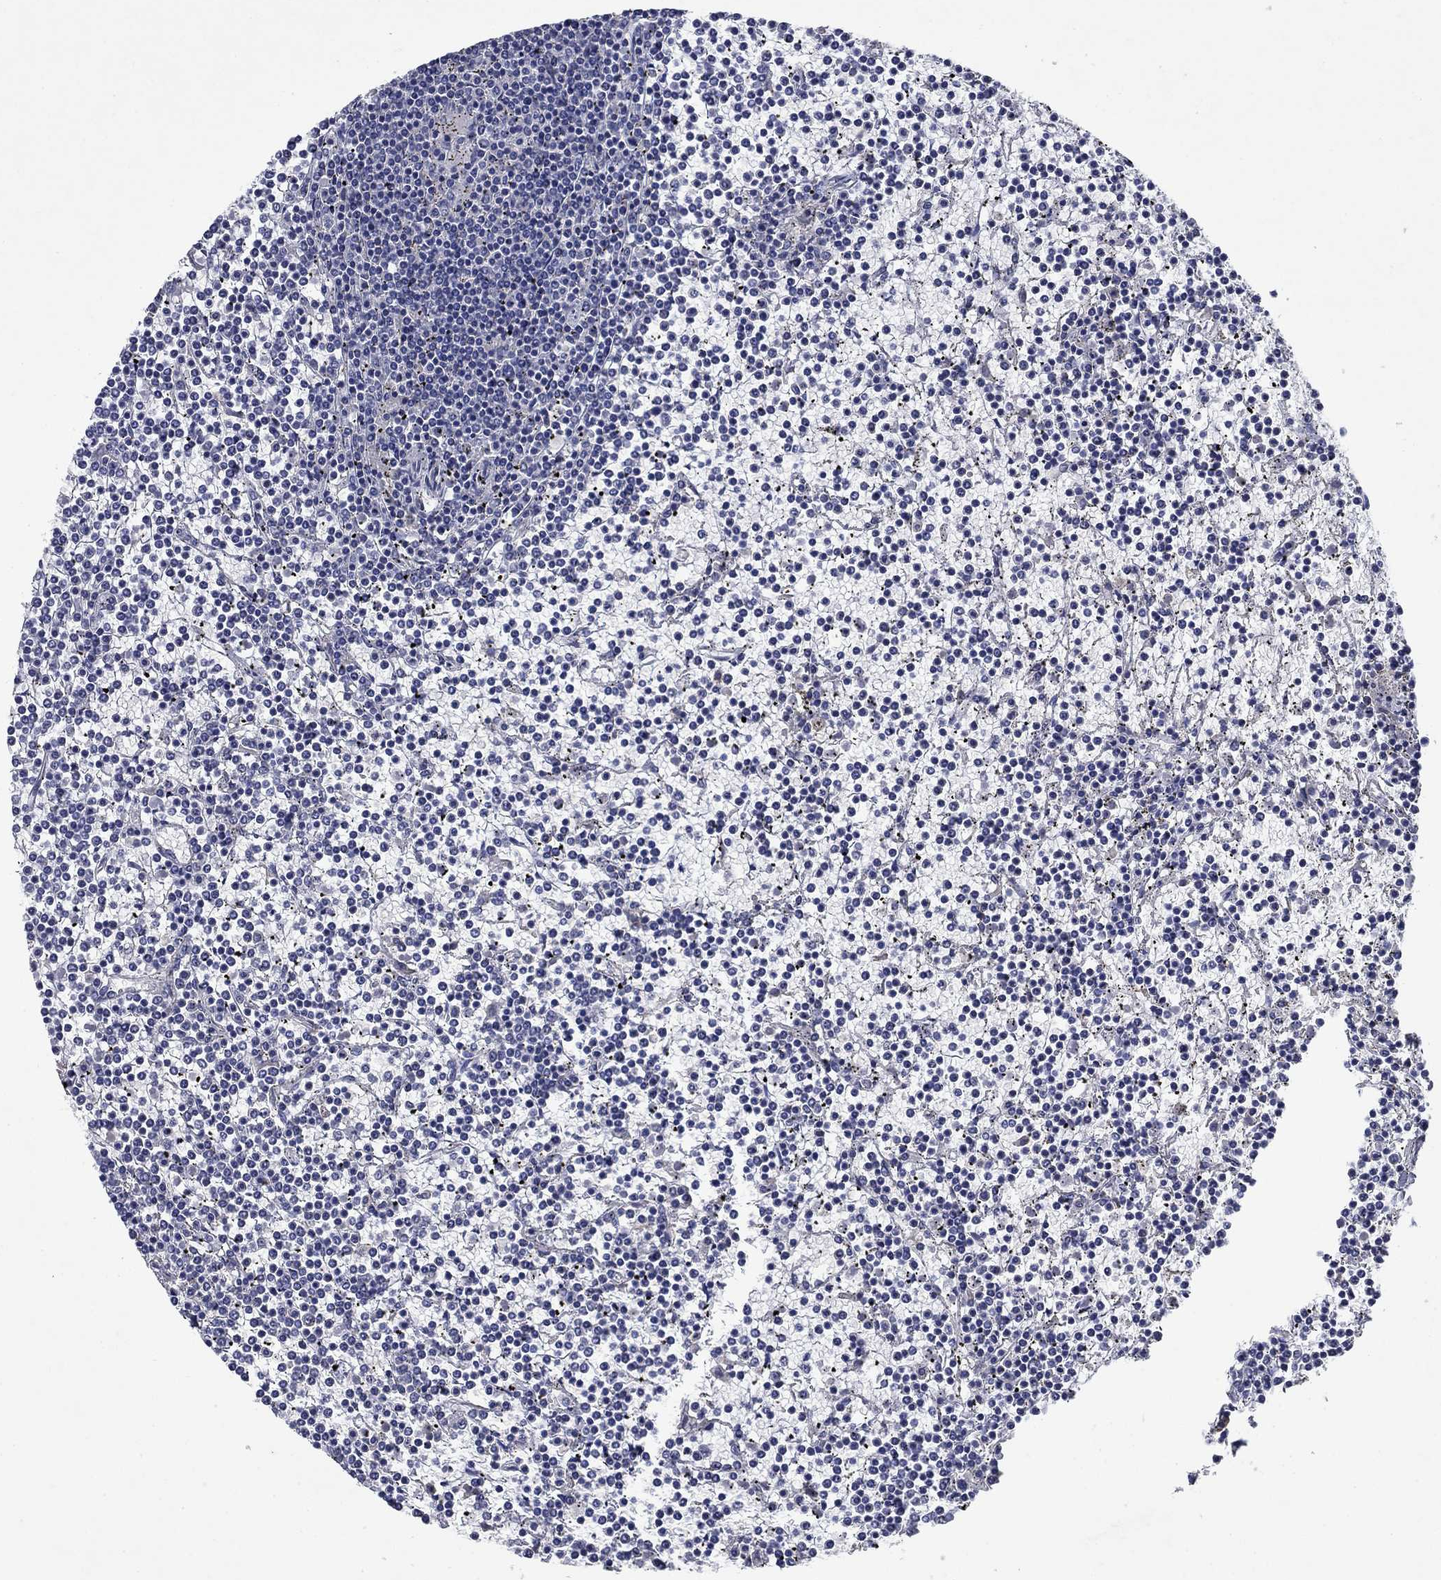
{"staining": {"intensity": "negative", "quantity": "none", "location": "none"}, "tissue": "lymphoma", "cell_type": "Tumor cells", "image_type": "cancer", "snomed": [{"axis": "morphology", "description": "Malignant lymphoma, non-Hodgkin's type, Low grade"}, {"axis": "topography", "description": "Spleen"}], "caption": "Lymphoma was stained to show a protein in brown. There is no significant staining in tumor cells.", "gene": "SULT2B1", "patient": {"sex": "female", "age": 19}}